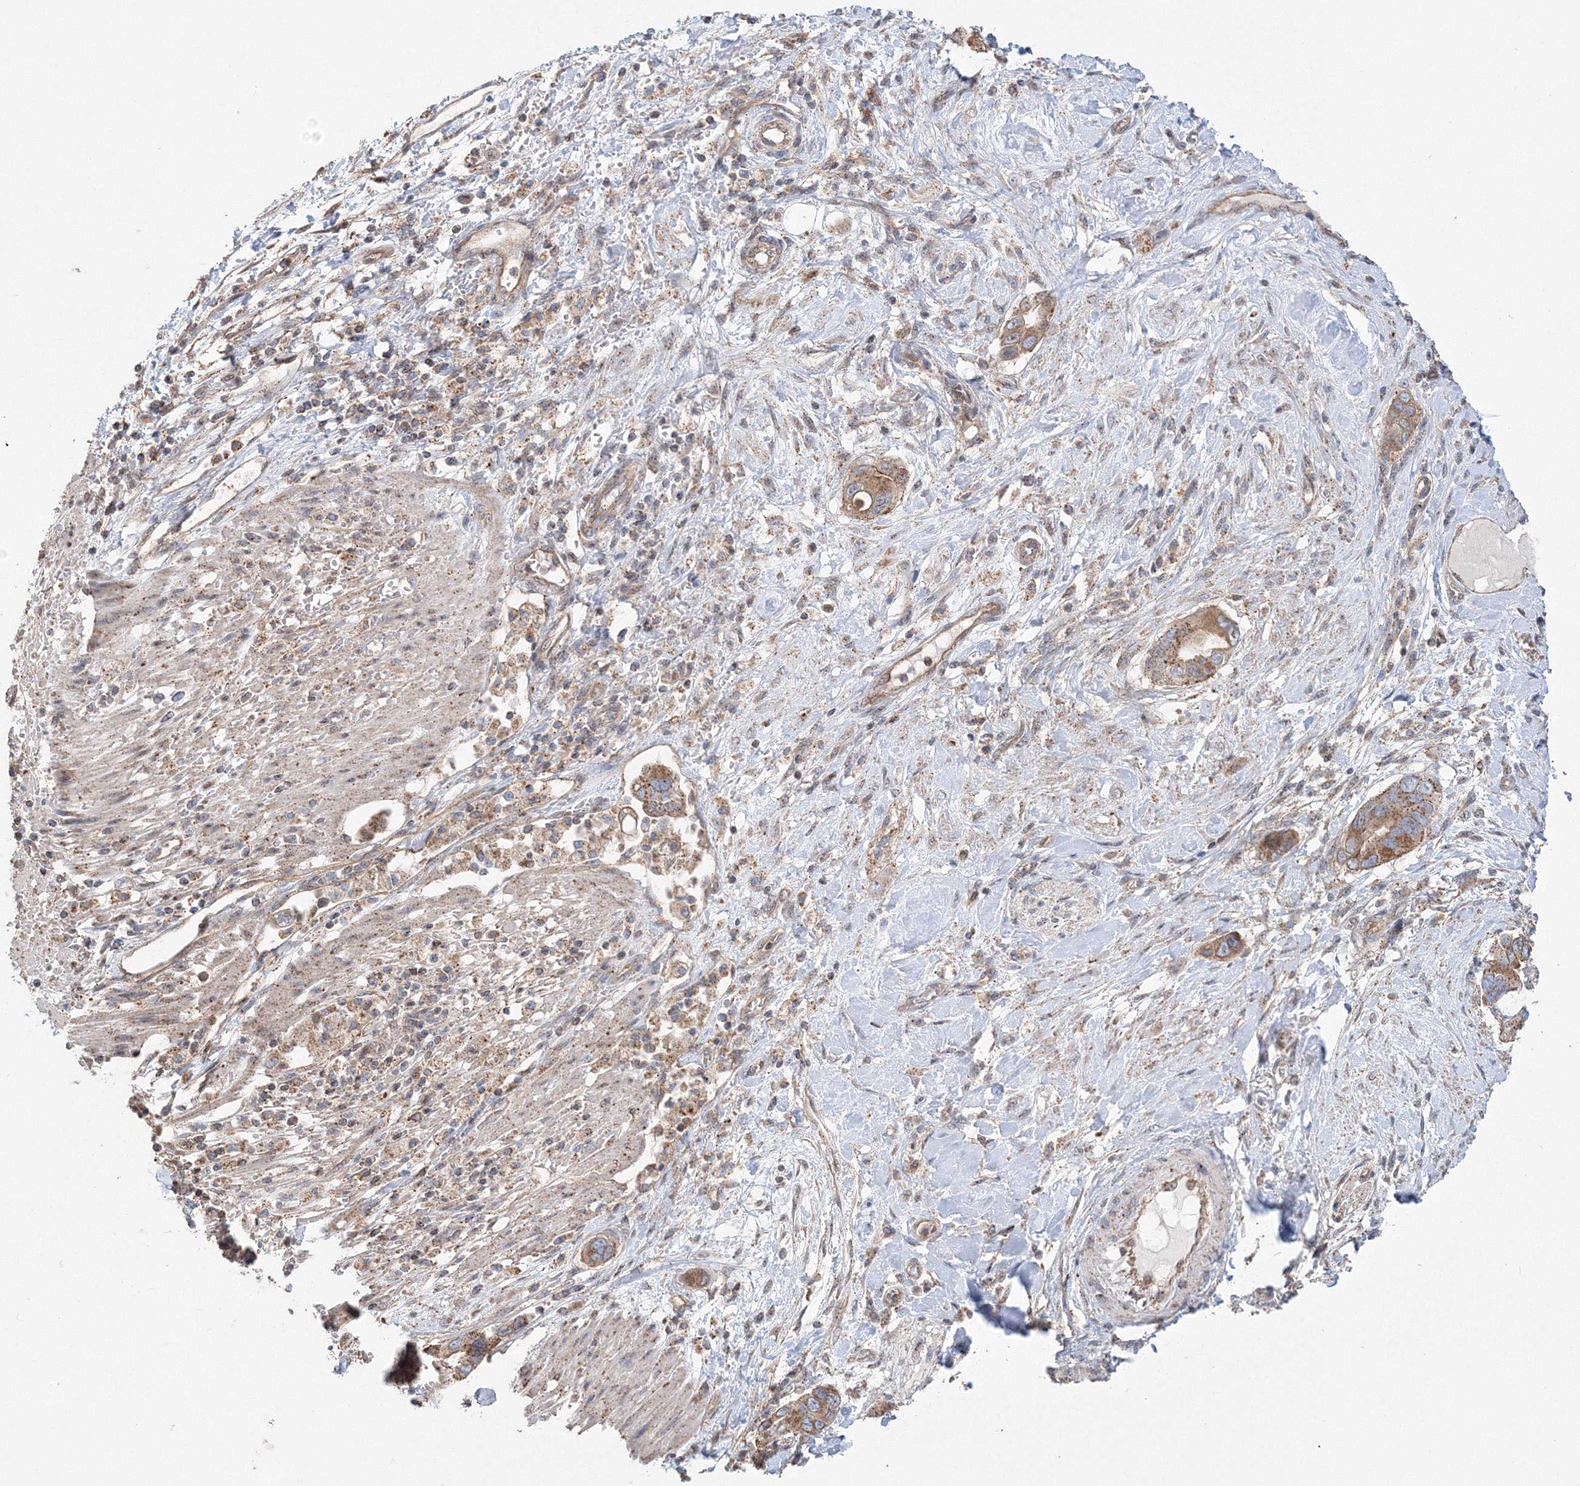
{"staining": {"intensity": "moderate", "quantity": ">75%", "location": "cytoplasmic/membranous"}, "tissue": "pancreatic cancer", "cell_type": "Tumor cells", "image_type": "cancer", "snomed": [{"axis": "morphology", "description": "Adenocarcinoma, NOS"}, {"axis": "topography", "description": "Pancreas"}], "caption": "A brown stain labels moderate cytoplasmic/membranous expression of a protein in pancreatic cancer tumor cells.", "gene": "AASDH", "patient": {"sex": "male", "age": 68}}